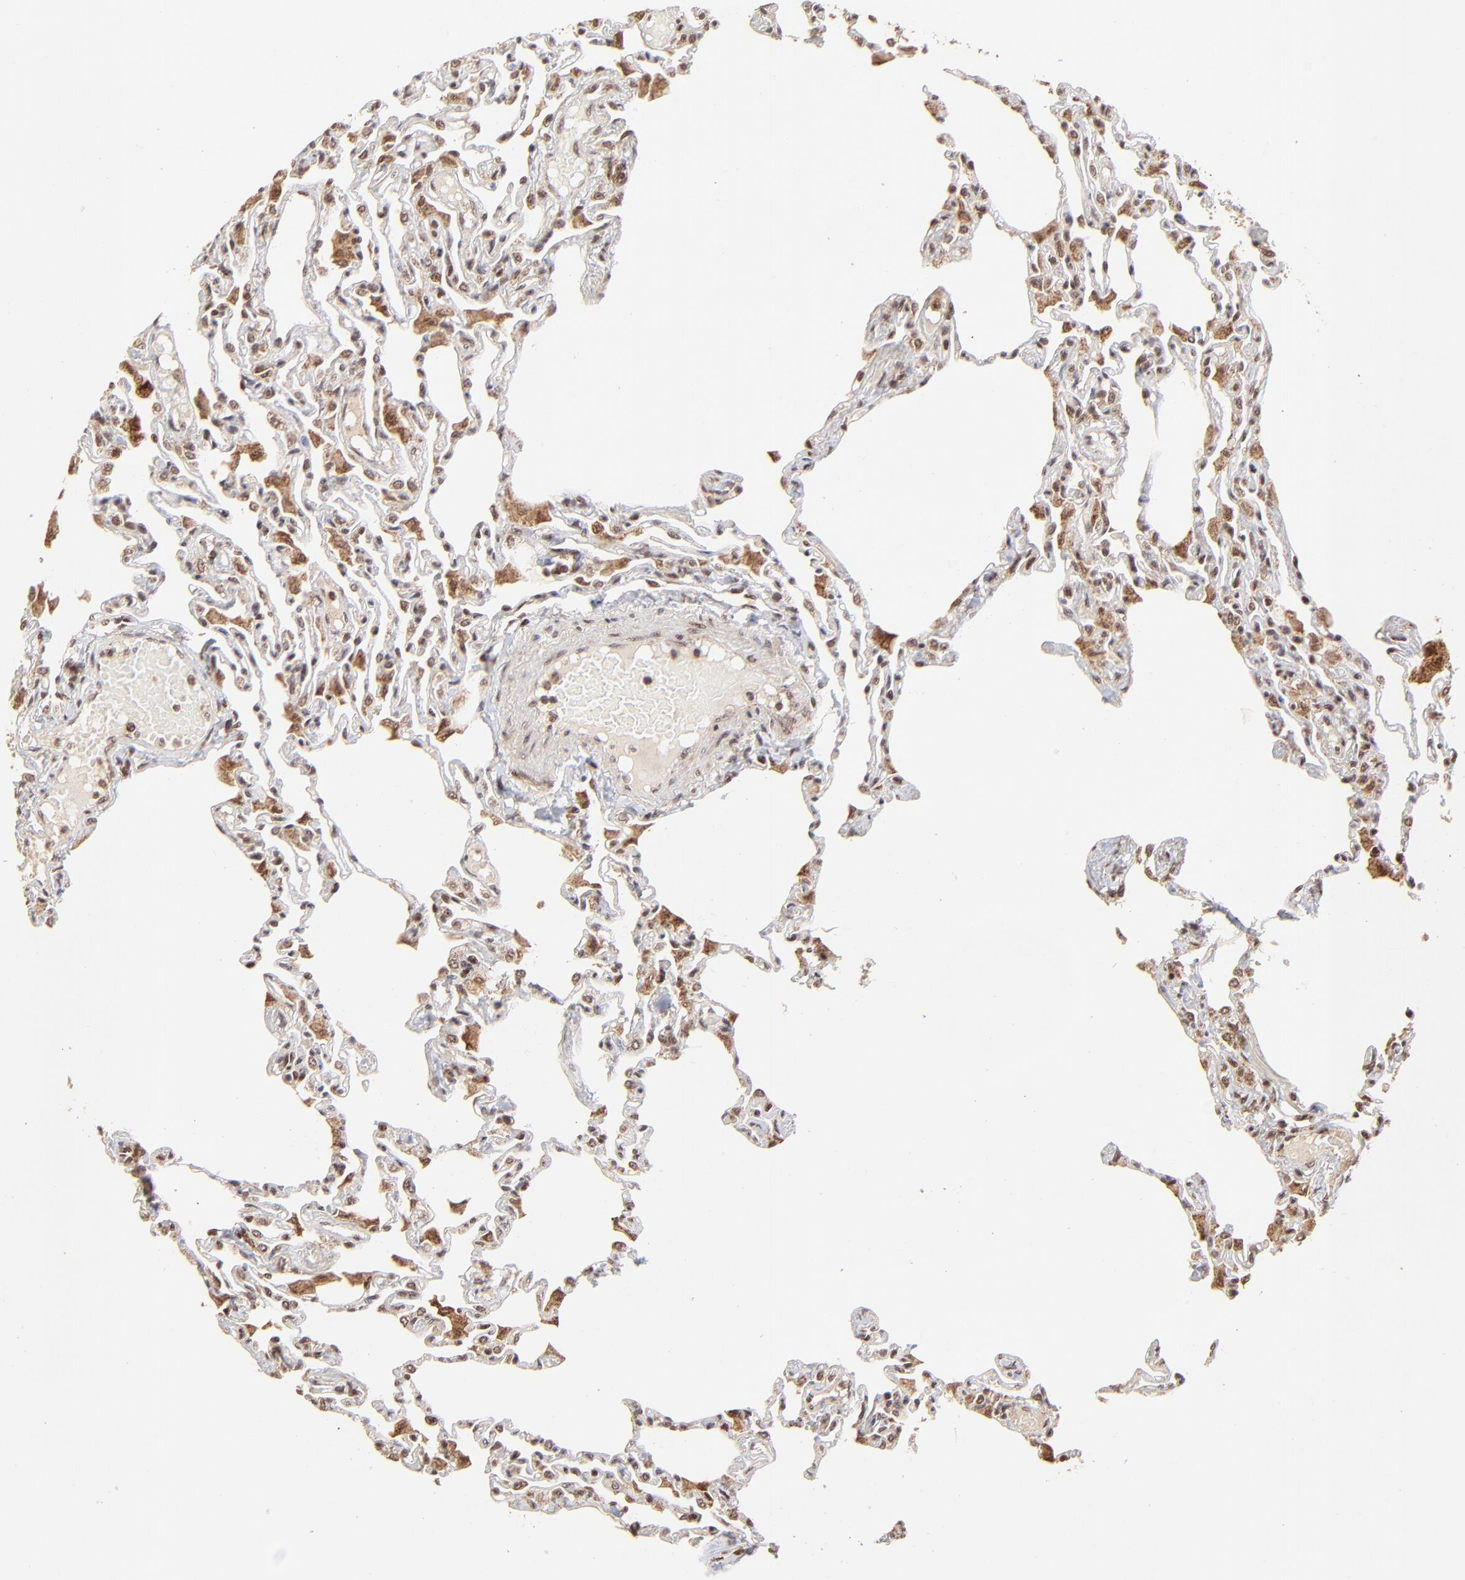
{"staining": {"intensity": "moderate", "quantity": "25%-75%", "location": "cytoplasmic/membranous"}, "tissue": "lung", "cell_type": "Alveolar cells", "image_type": "normal", "snomed": [{"axis": "morphology", "description": "Normal tissue, NOS"}, {"axis": "topography", "description": "Lung"}], "caption": "Alveolar cells exhibit medium levels of moderate cytoplasmic/membranous staining in approximately 25%-75% of cells in benign human lung. The staining is performed using DAB brown chromogen to label protein expression. The nuclei are counter-stained blue using hematoxylin.", "gene": "MED15", "patient": {"sex": "female", "age": 49}}